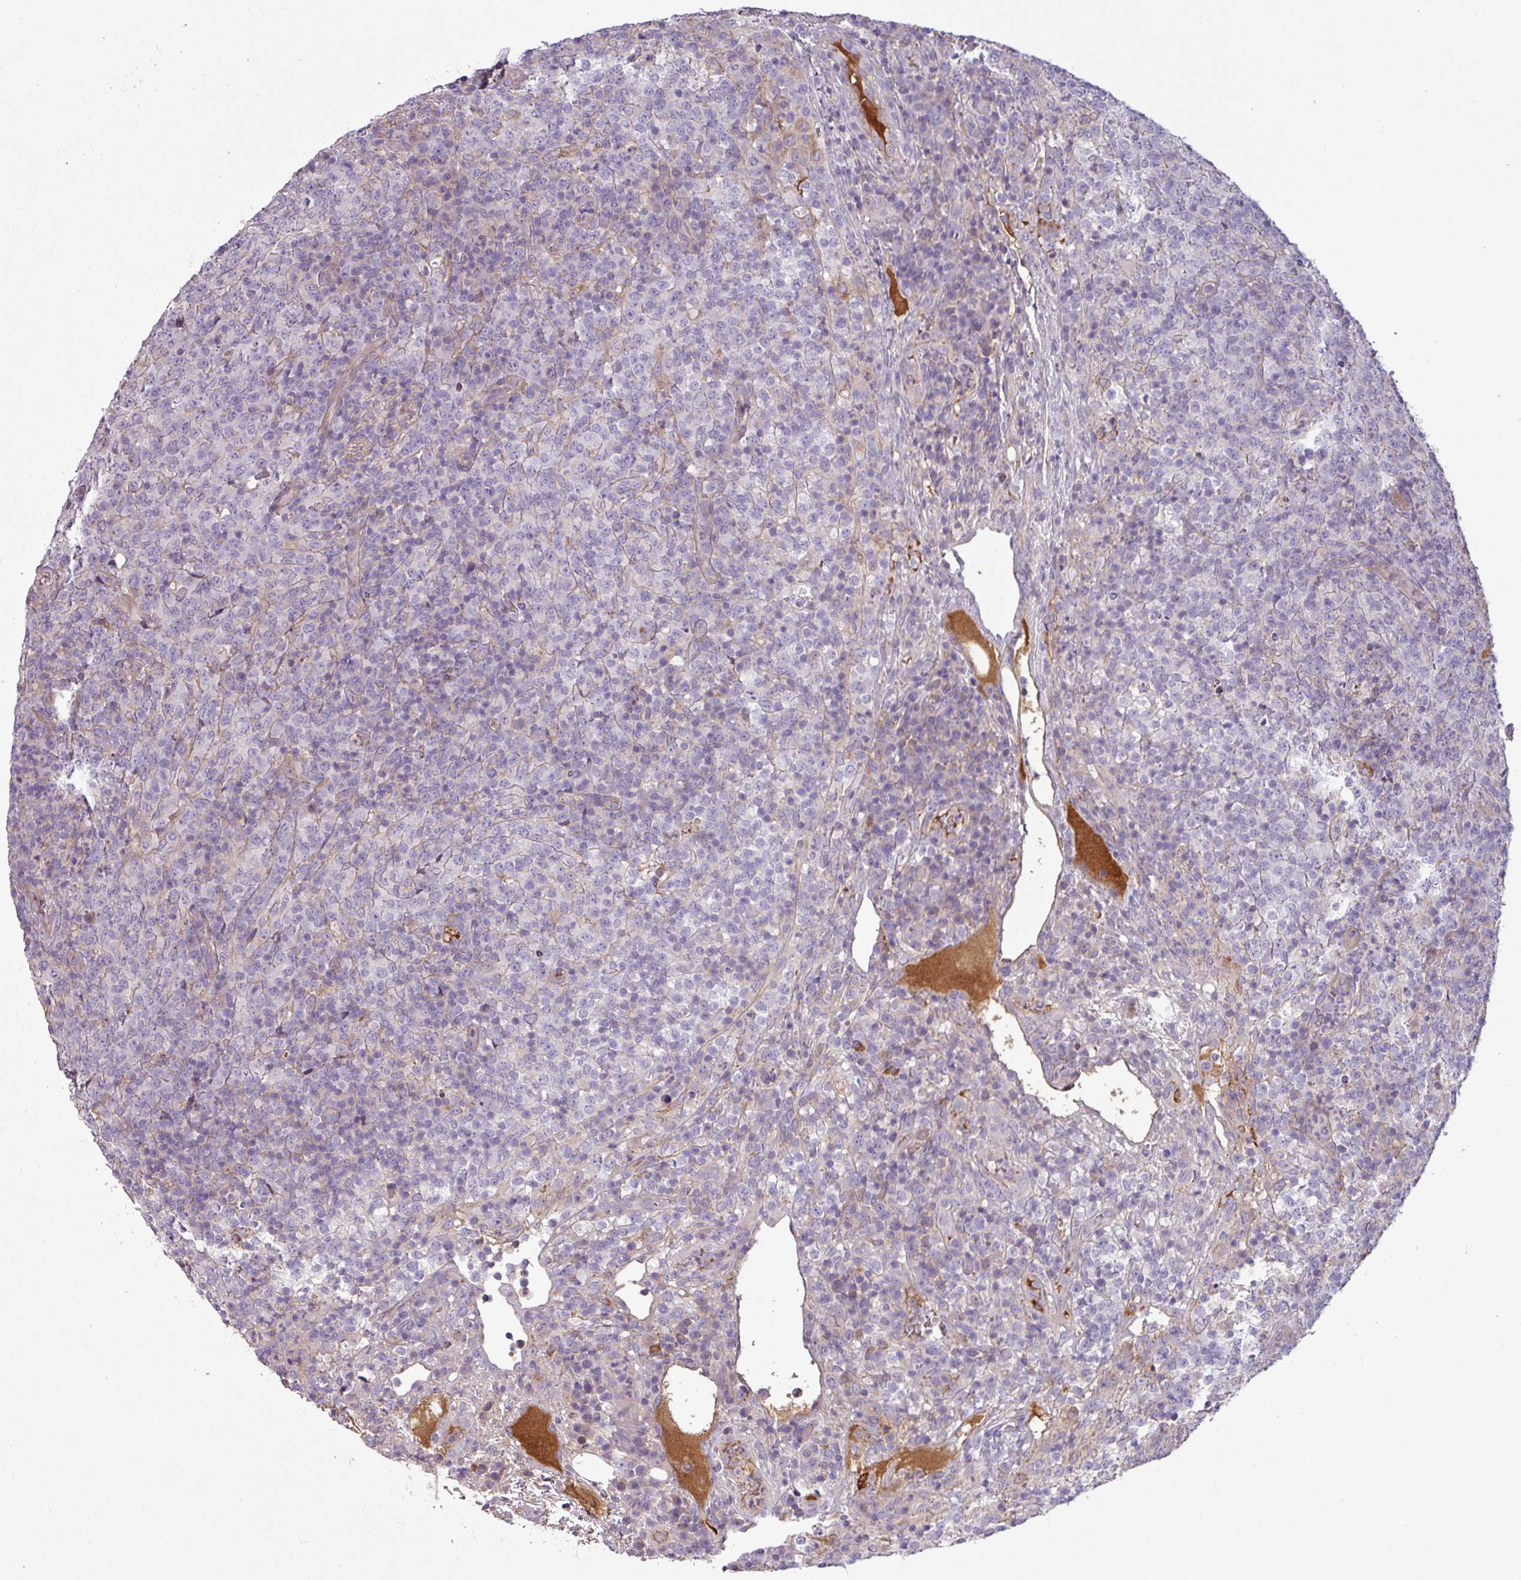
{"staining": {"intensity": "negative", "quantity": "none", "location": "none"}, "tissue": "lymphoma", "cell_type": "Tumor cells", "image_type": "cancer", "snomed": [{"axis": "morphology", "description": "Malignant lymphoma, non-Hodgkin's type, High grade"}, {"axis": "topography", "description": "Lymph node"}], "caption": "Tumor cells are negative for protein expression in human high-grade malignant lymphoma, non-Hodgkin's type.", "gene": "C4B", "patient": {"sex": "male", "age": 54}}